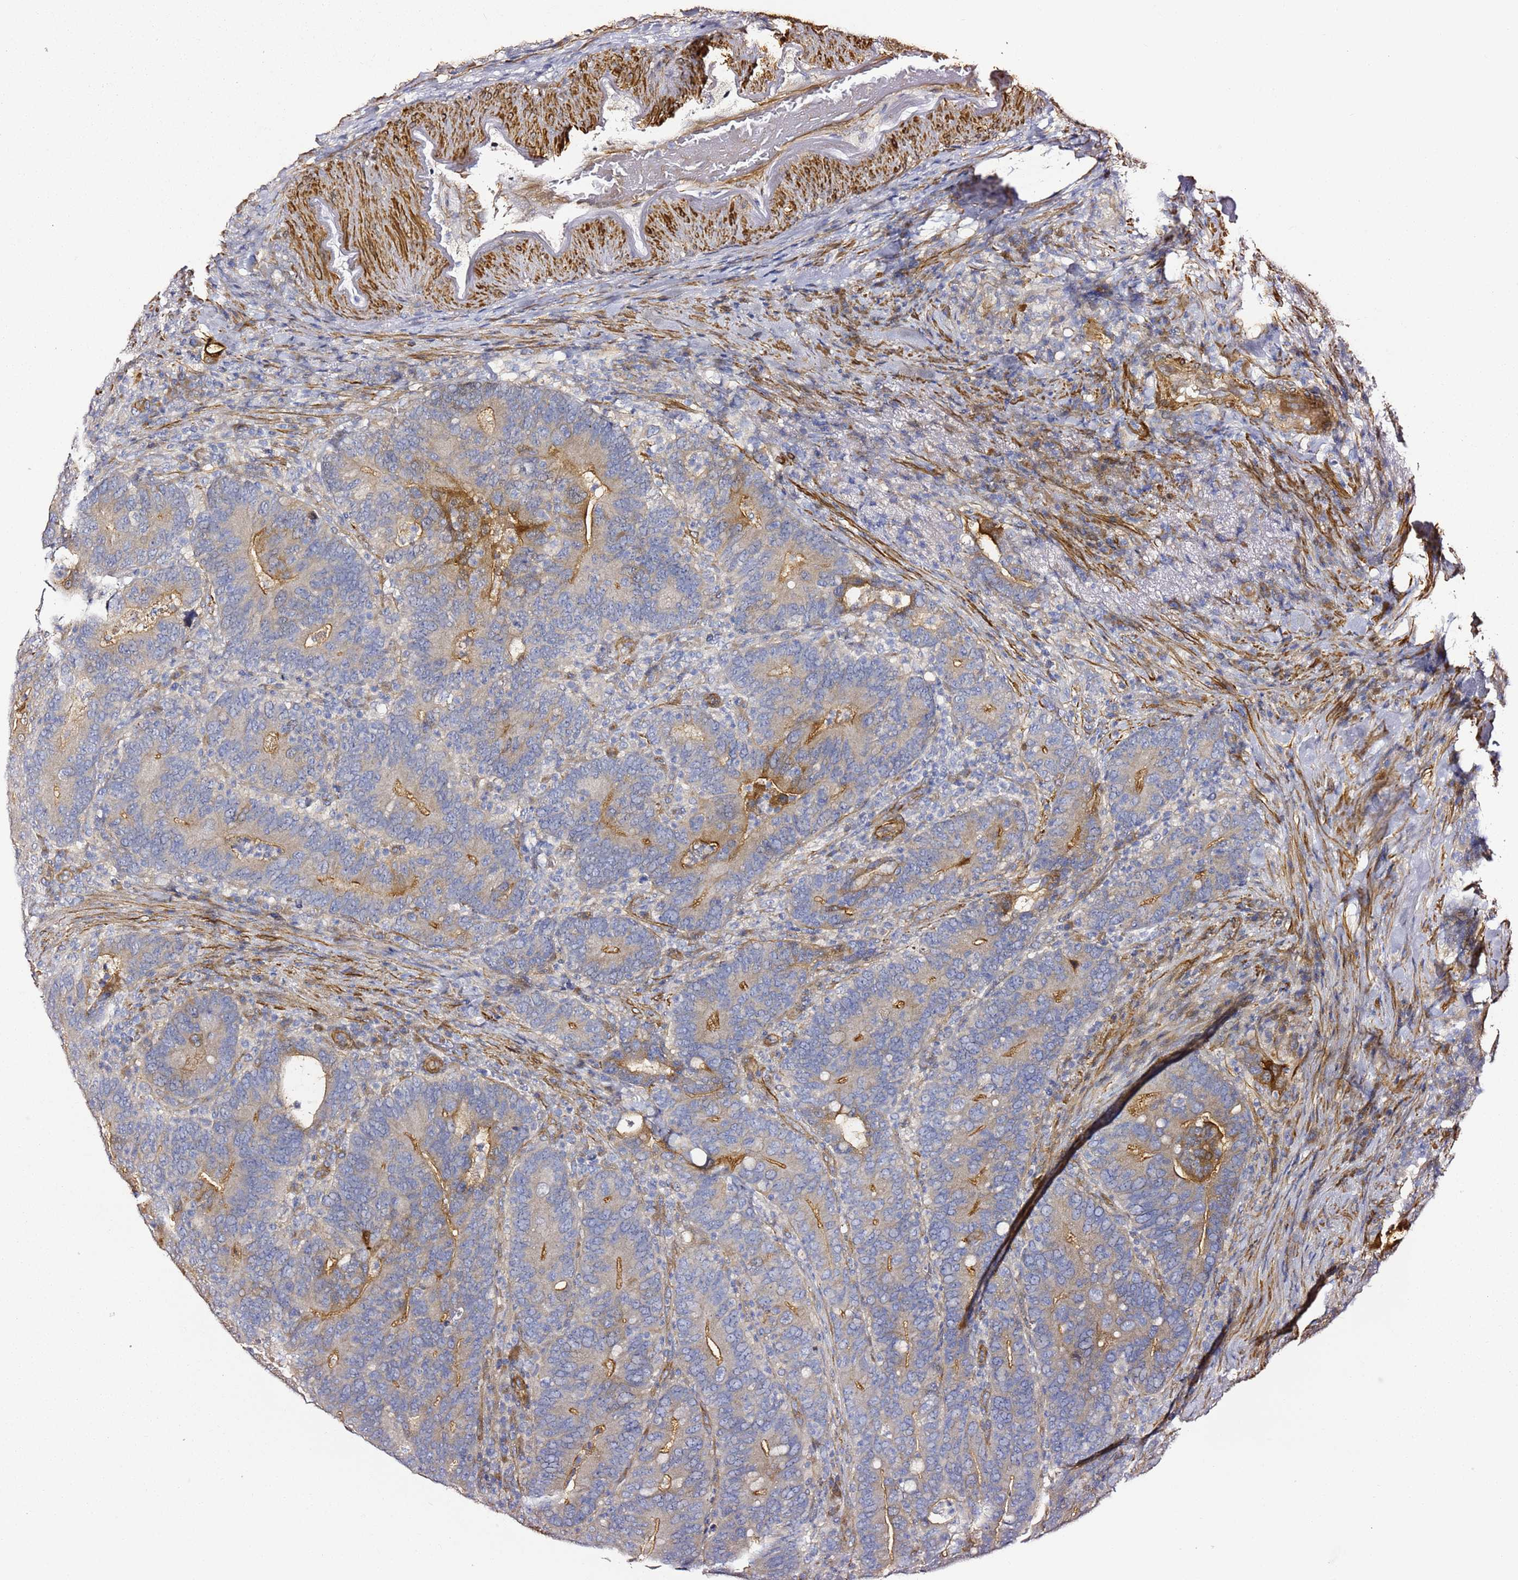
{"staining": {"intensity": "moderate", "quantity": "25%-75%", "location": "cytoplasmic/membranous"}, "tissue": "colorectal cancer", "cell_type": "Tumor cells", "image_type": "cancer", "snomed": [{"axis": "morphology", "description": "Adenocarcinoma, NOS"}, {"axis": "topography", "description": "Colon"}], "caption": "Colorectal cancer stained with immunohistochemistry shows moderate cytoplasmic/membranous expression in approximately 25%-75% of tumor cells.", "gene": "EPS8L1", "patient": {"sex": "female", "age": 66}}